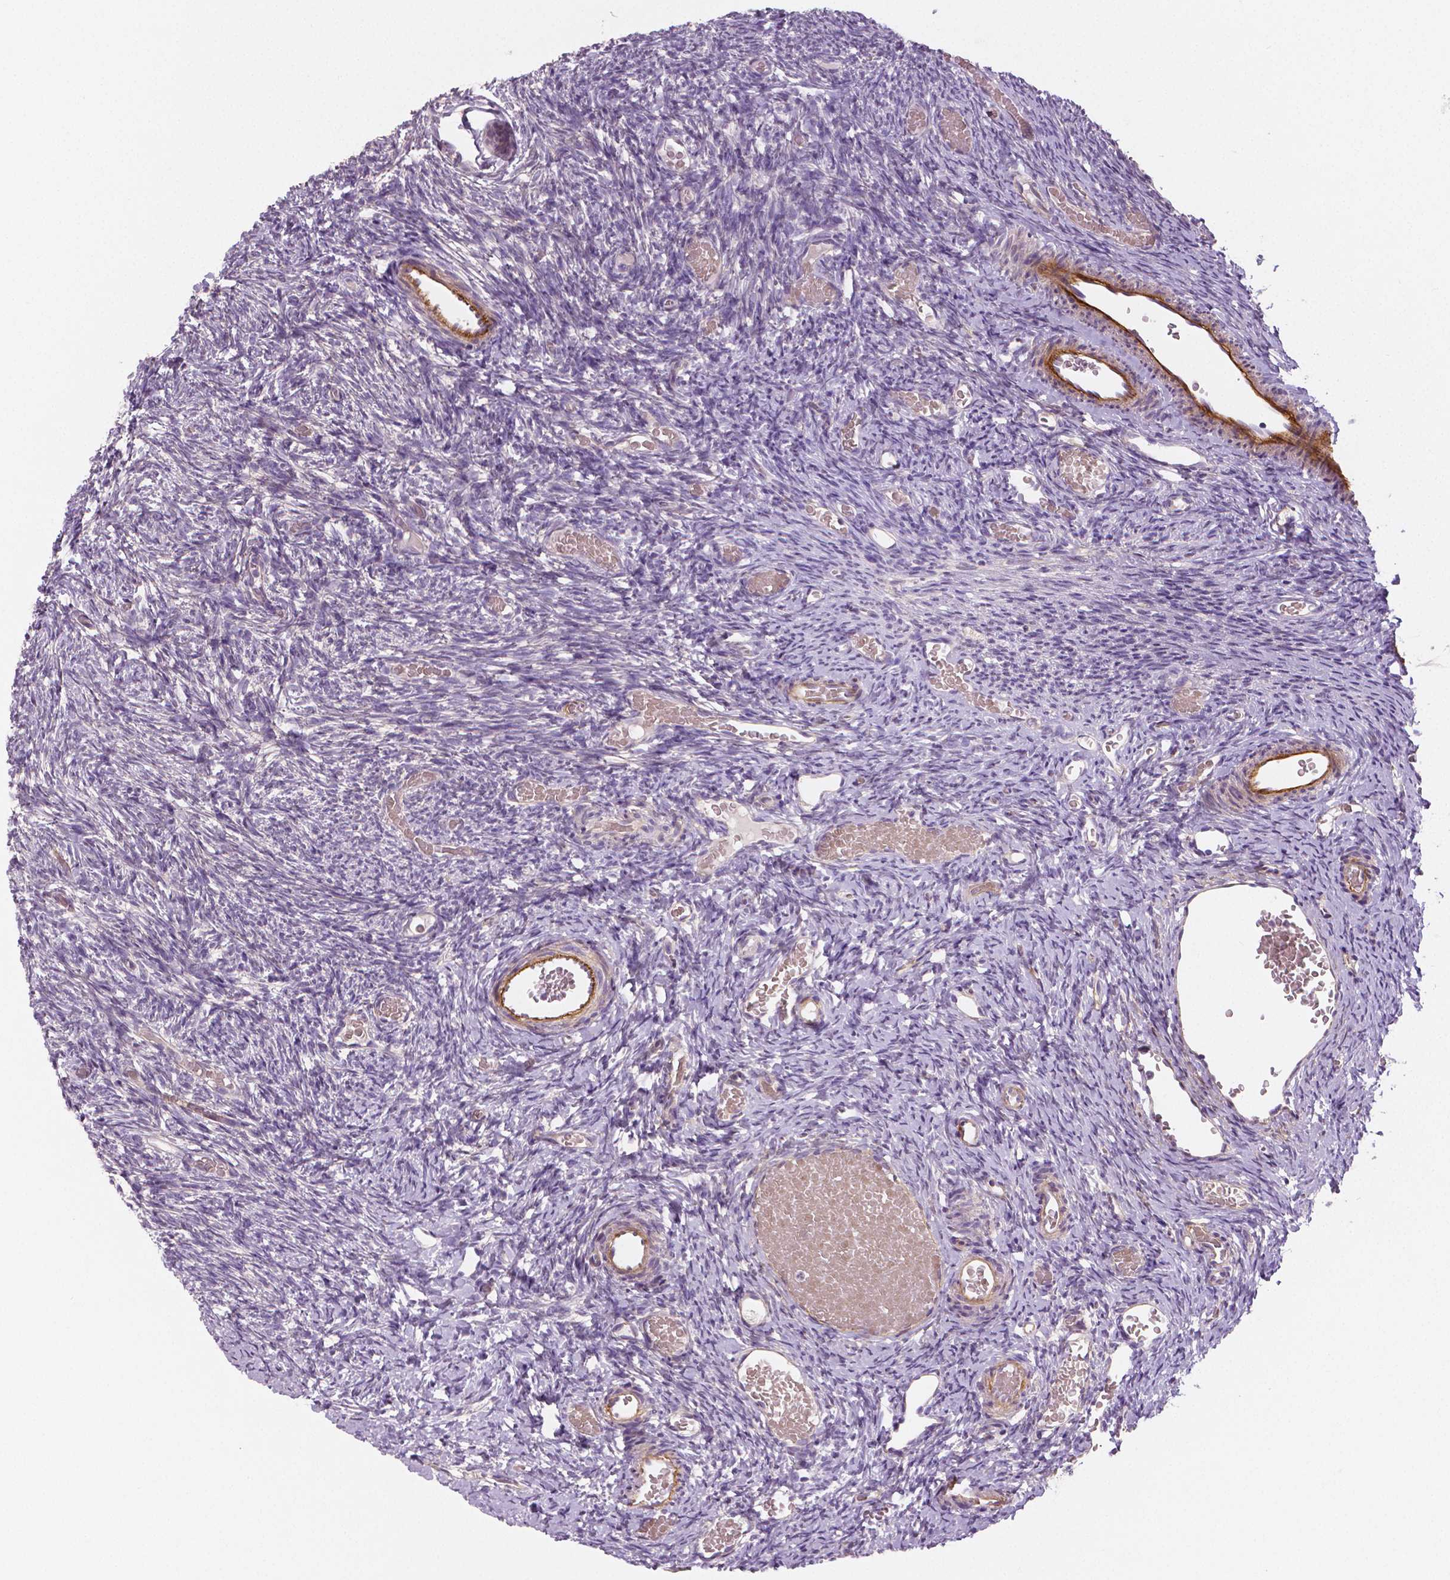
{"staining": {"intensity": "negative", "quantity": "none", "location": "none"}, "tissue": "ovary", "cell_type": "Follicle cells", "image_type": "normal", "snomed": [{"axis": "morphology", "description": "Normal tissue, NOS"}, {"axis": "topography", "description": "Ovary"}], "caption": "IHC of normal ovary displays no positivity in follicle cells.", "gene": "FLT1", "patient": {"sex": "female", "age": 39}}